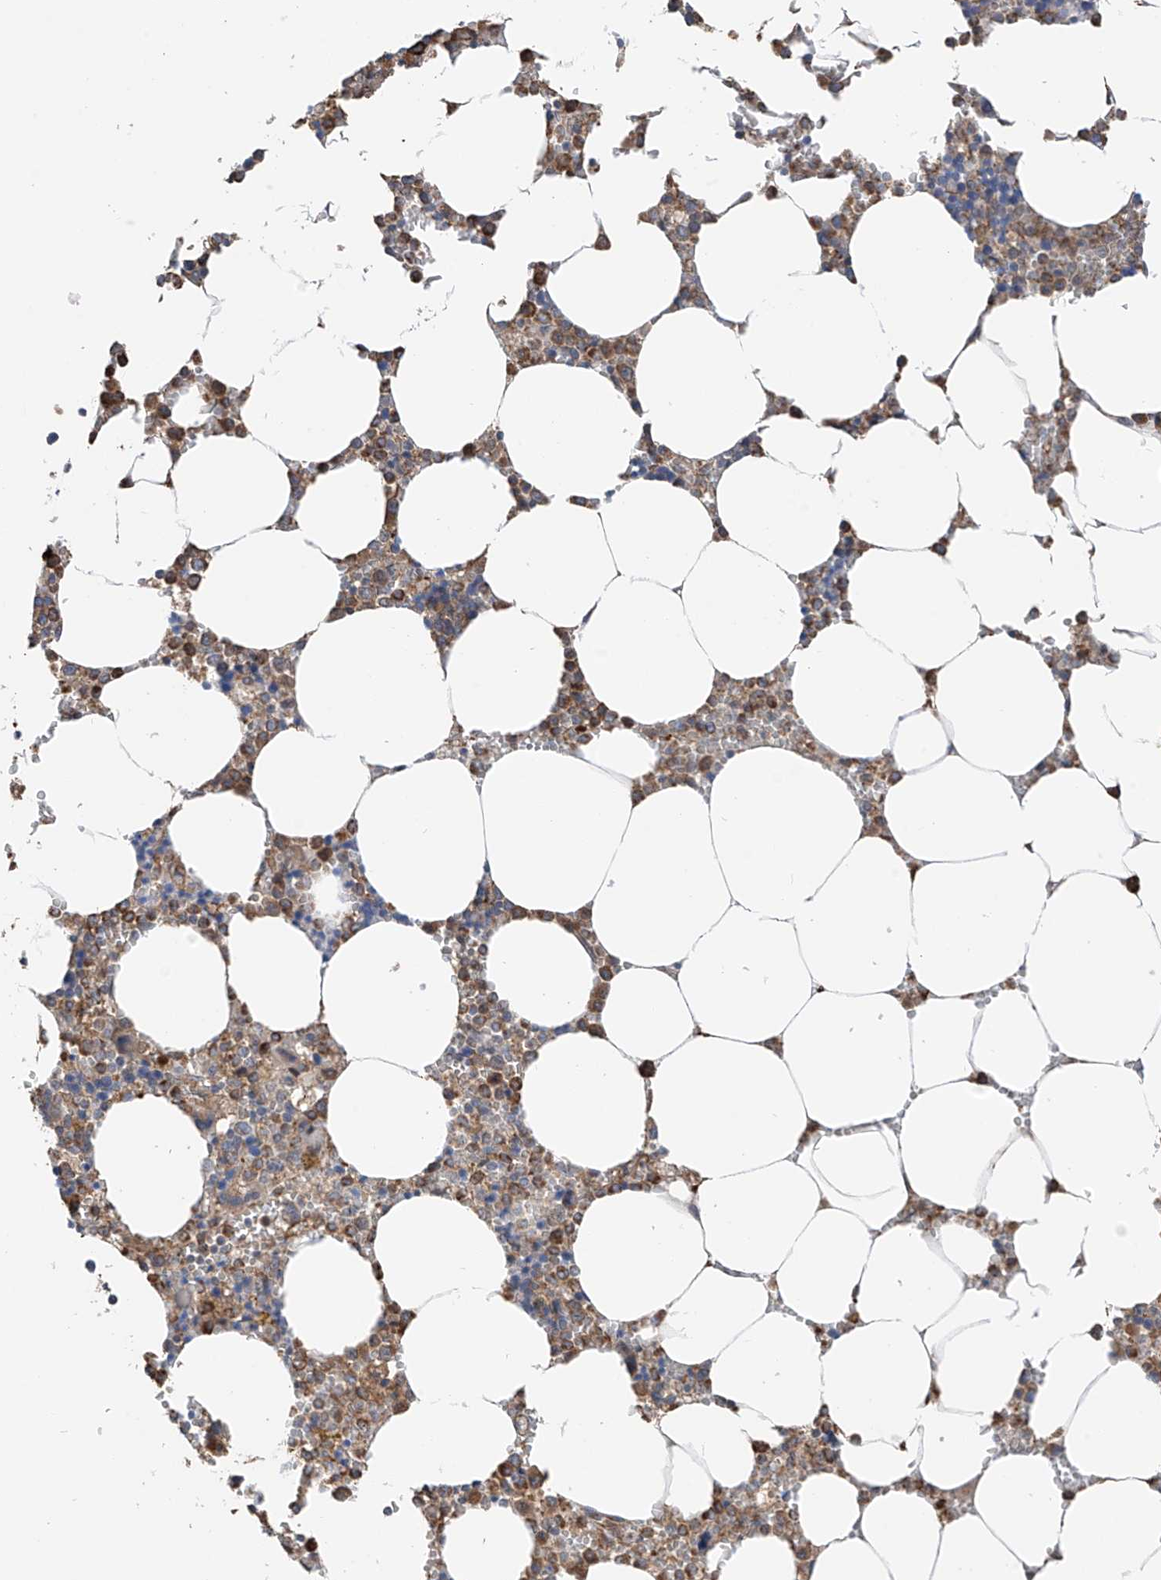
{"staining": {"intensity": "moderate", "quantity": ">75%", "location": "cytoplasmic/membranous"}, "tissue": "bone marrow", "cell_type": "Hematopoietic cells", "image_type": "normal", "snomed": [{"axis": "morphology", "description": "Normal tissue, NOS"}, {"axis": "topography", "description": "Bone marrow"}], "caption": "Moderate cytoplasmic/membranous protein staining is identified in approximately >75% of hematopoietic cells in bone marrow.", "gene": "ZNF189", "patient": {"sex": "male", "age": 70}}